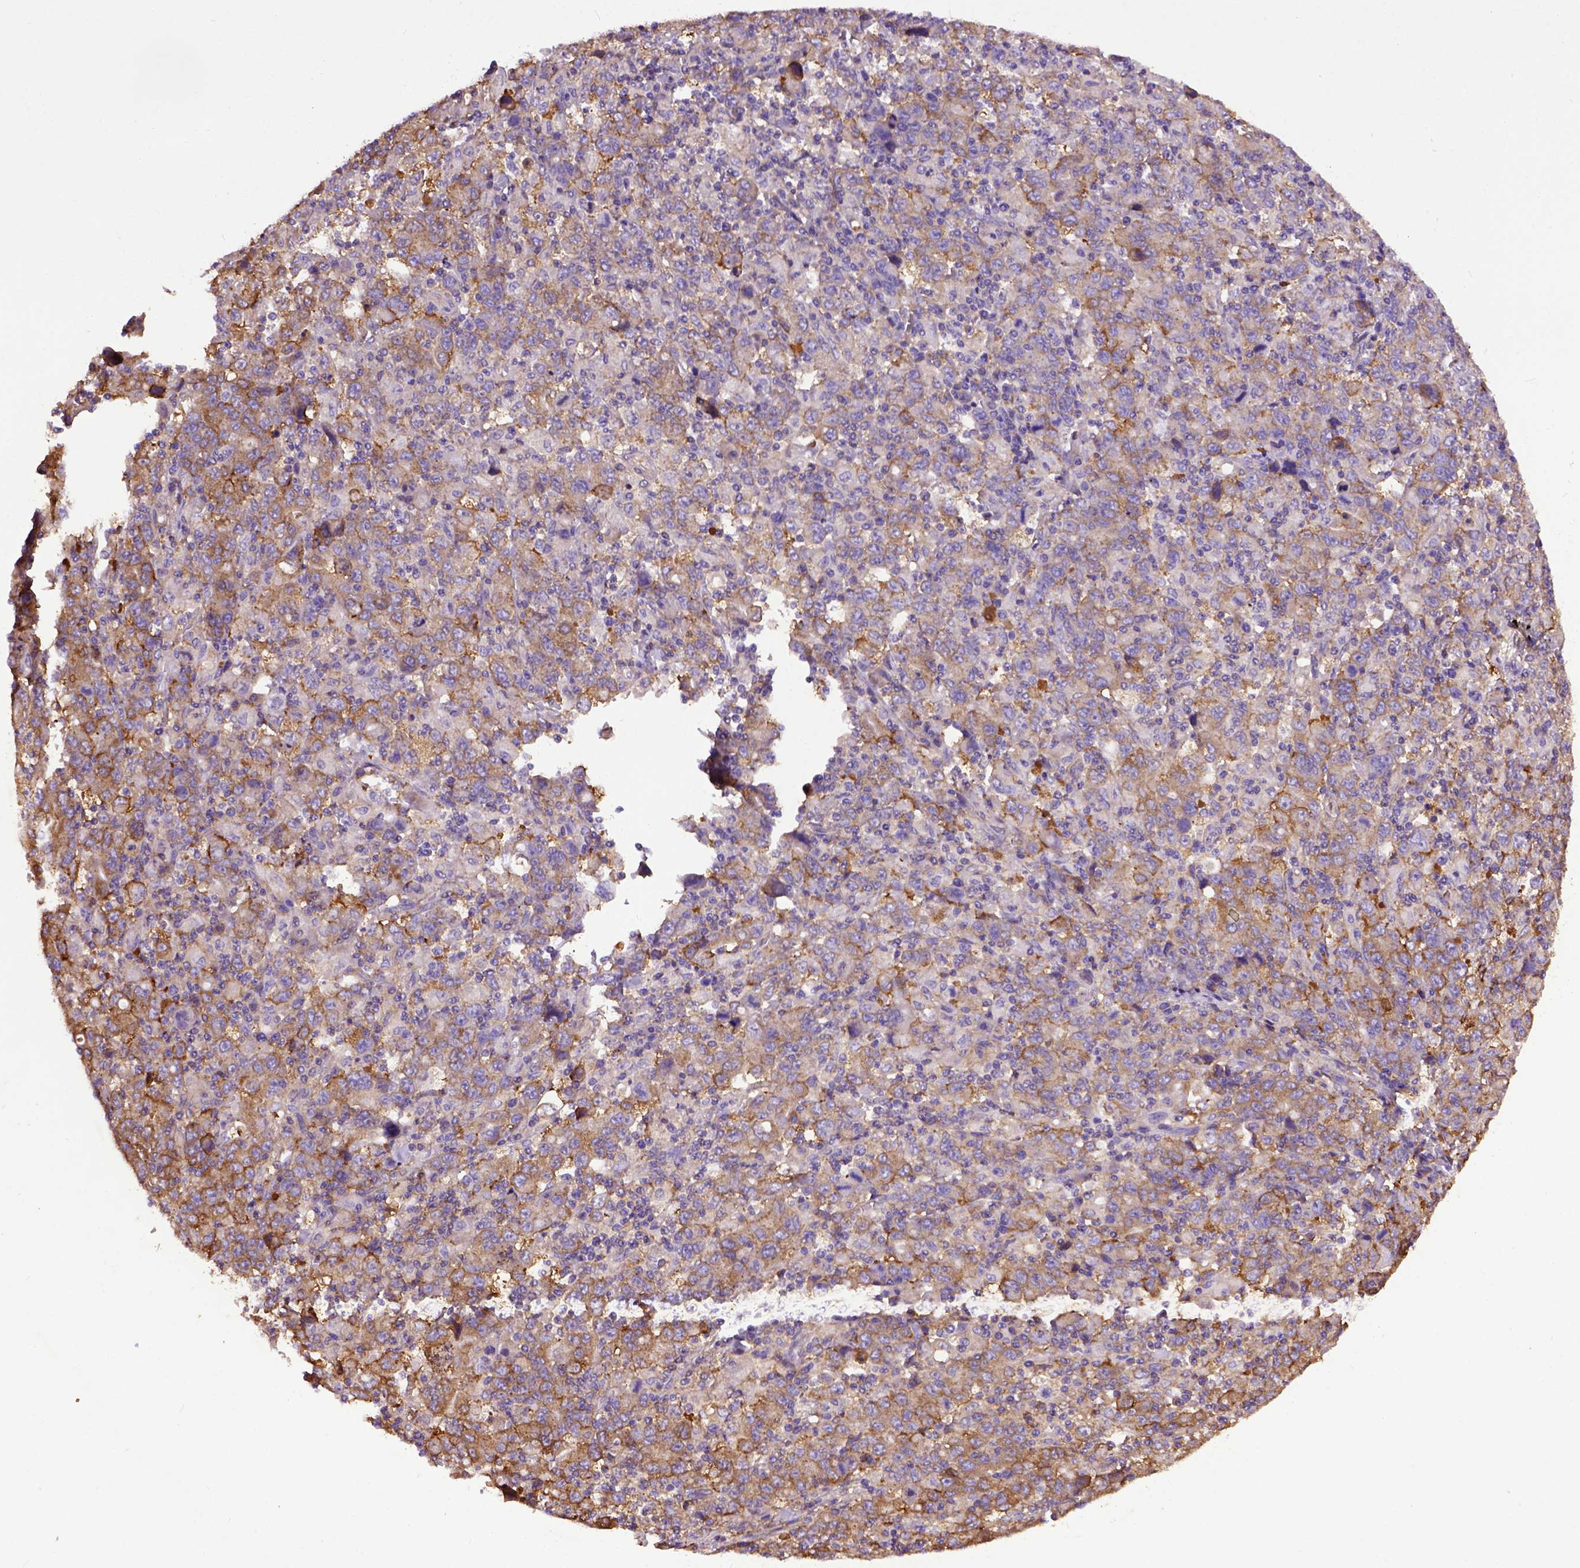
{"staining": {"intensity": "moderate", "quantity": "25%-75%", "location": "cytoplasmic/membranous"}, "tissue": "stomach cancer", "cell_type": "Tumor cells", "image_type": "cancer", "snomed": [{"axis": "morphology", "description": "Adenocarcinoma, NOS"}, {"axis": "topography", "description": "Stomach, upper"}], "caption": "The photomicrograph shows immunohistochemical staining of stomach cancer (adenocarcinoma). There is moderate cytoplasmic/membranous expression is present in about 25%-75% of tumor cells.", "gene": "MVP", "patient": {"sex": "male", "age": 69}}